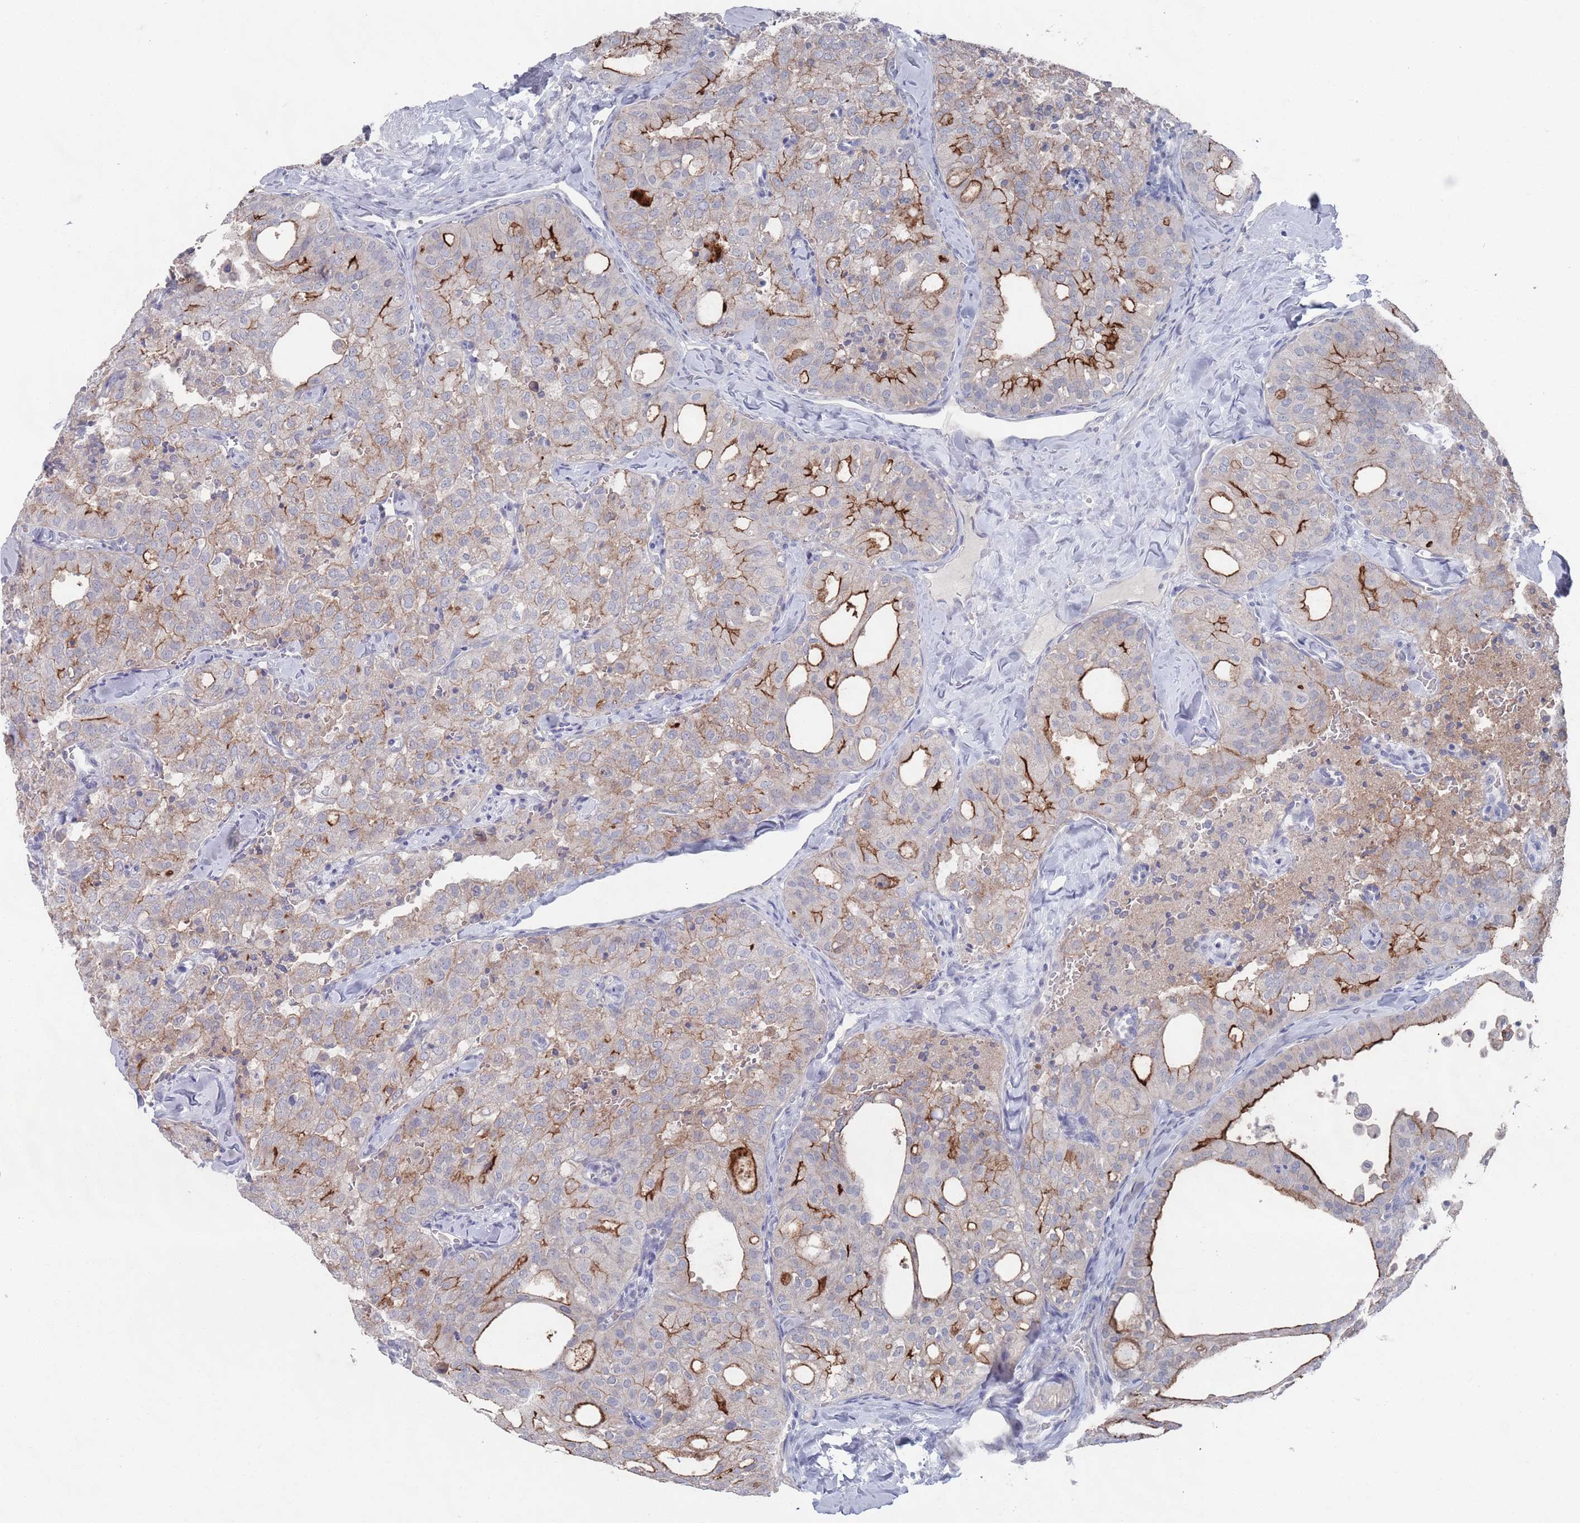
{"staining": {"intensity": "strong", "quantity": "25%-75%", "location": "cytoplasmic/membranous"}, "tissue": "thyroid cancer", "cell_type": "Tumor cells", "image_type": "cancer", "snomed": [{"axis": "morphology", "description": "Follicular adenoma carcinoma, NOS"}, {"axis": "topography", "description": "Thyroid gland"}], "caption": "Tumor cells exhibit high levels of strong cytoplasmic/membranous expression in approximately 25%-75% of cells in human thyroid cancer (follicular adenoma carcinoma).", "gene": "PROM2", "patient": {"sex": "male", "age": 75}}